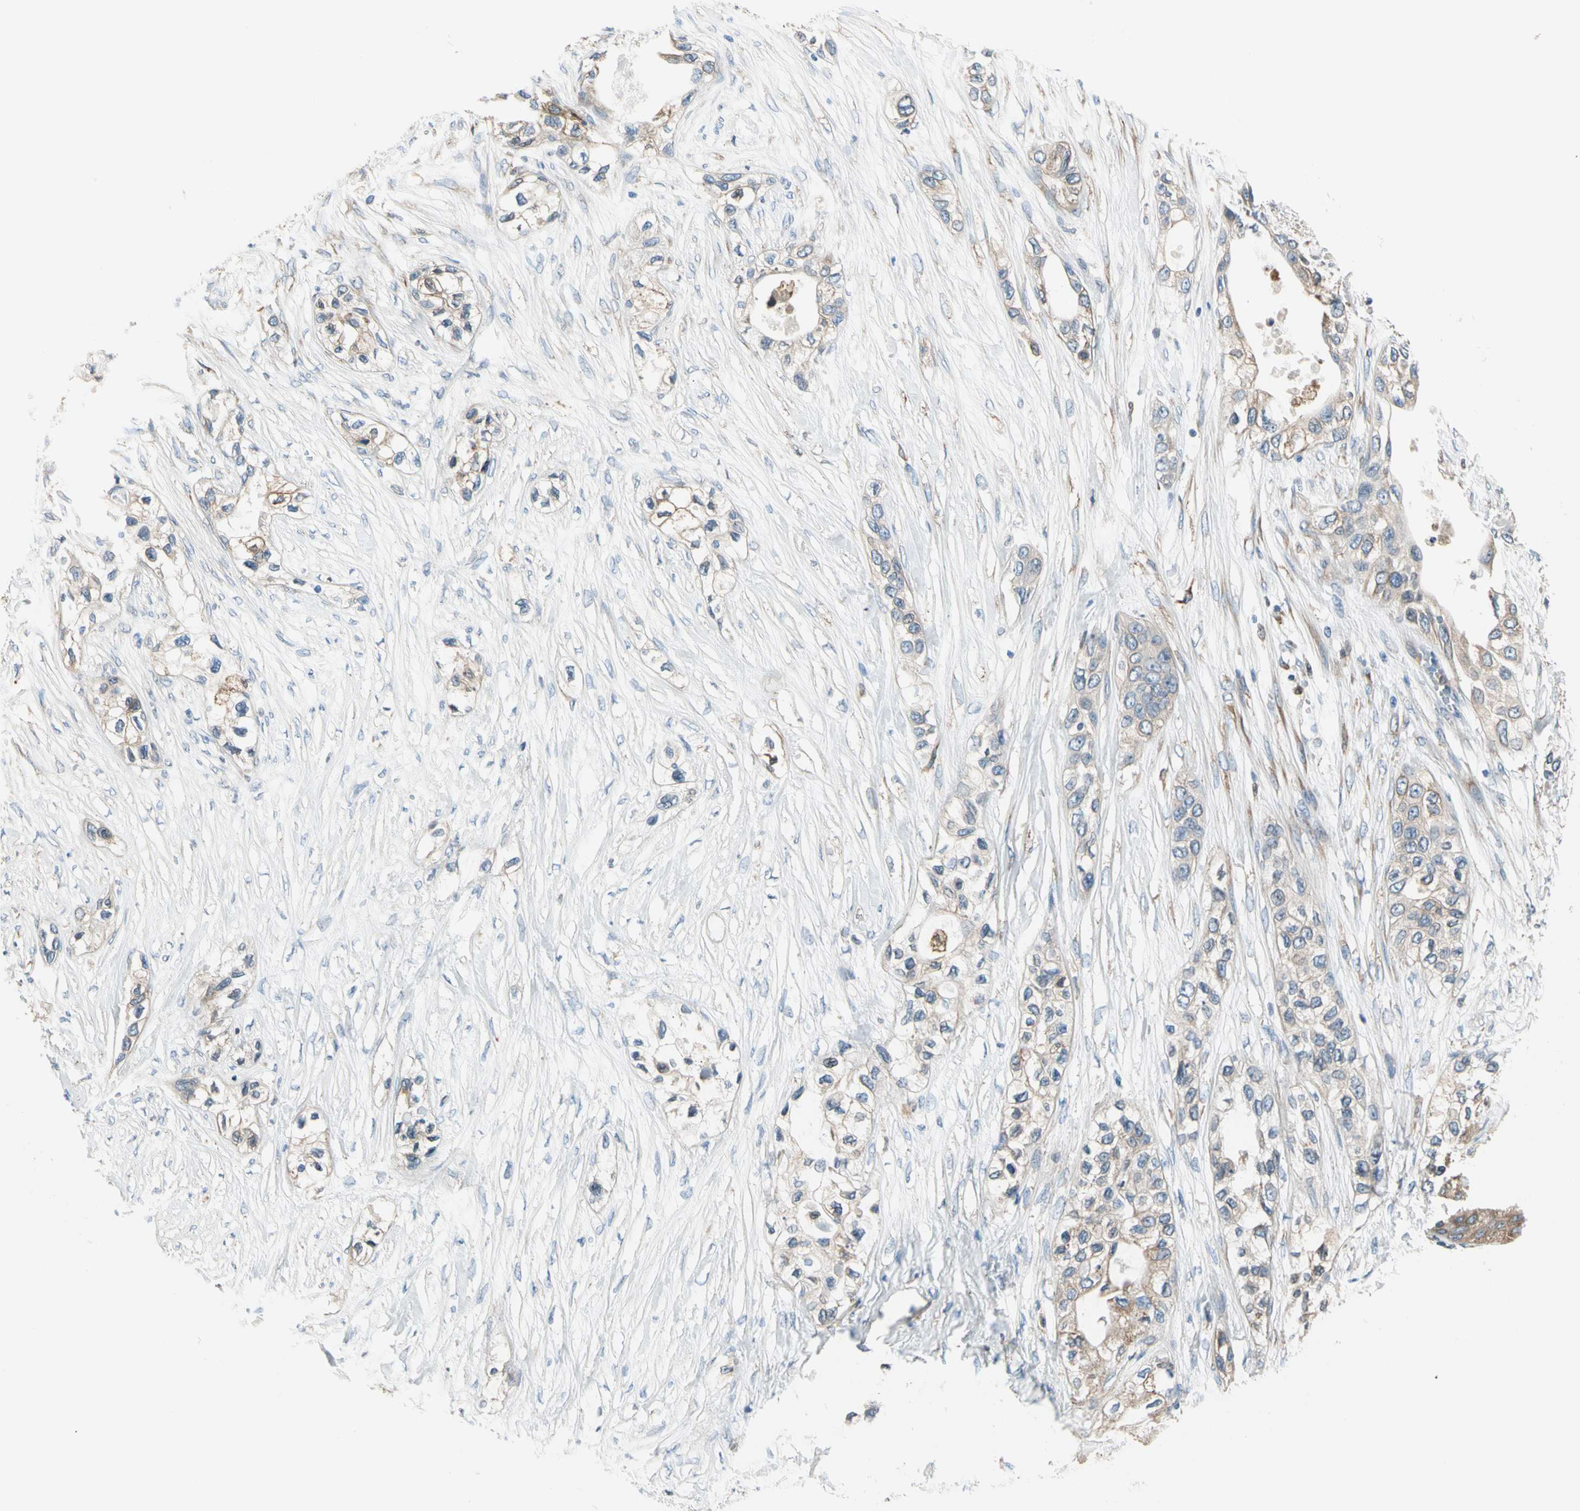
{"staining": {"intensity": "weak", "quantity": "25%-75%", "location": "cytoplasmic/membranous"}, "tissue": "pancreatic cancer", "cell_type": "Tumor cells", "image_type": "cancer", "snomed": [{"axis": "morphology", "description": "Adenocarcinoma, NOS"}, {"axis": "topography", "description": "Pancreas"}], "caption": "Weak cytoplasmic/membranous protein staining is identified in about 25%-75% of tumor cells in adenocarcinoma (pancreatic). (DAB IHC, brown staining for protein, blue staining for nuclei).", "gene": "LRPAP1", "patient": {"sex": "female", "age": 70}}